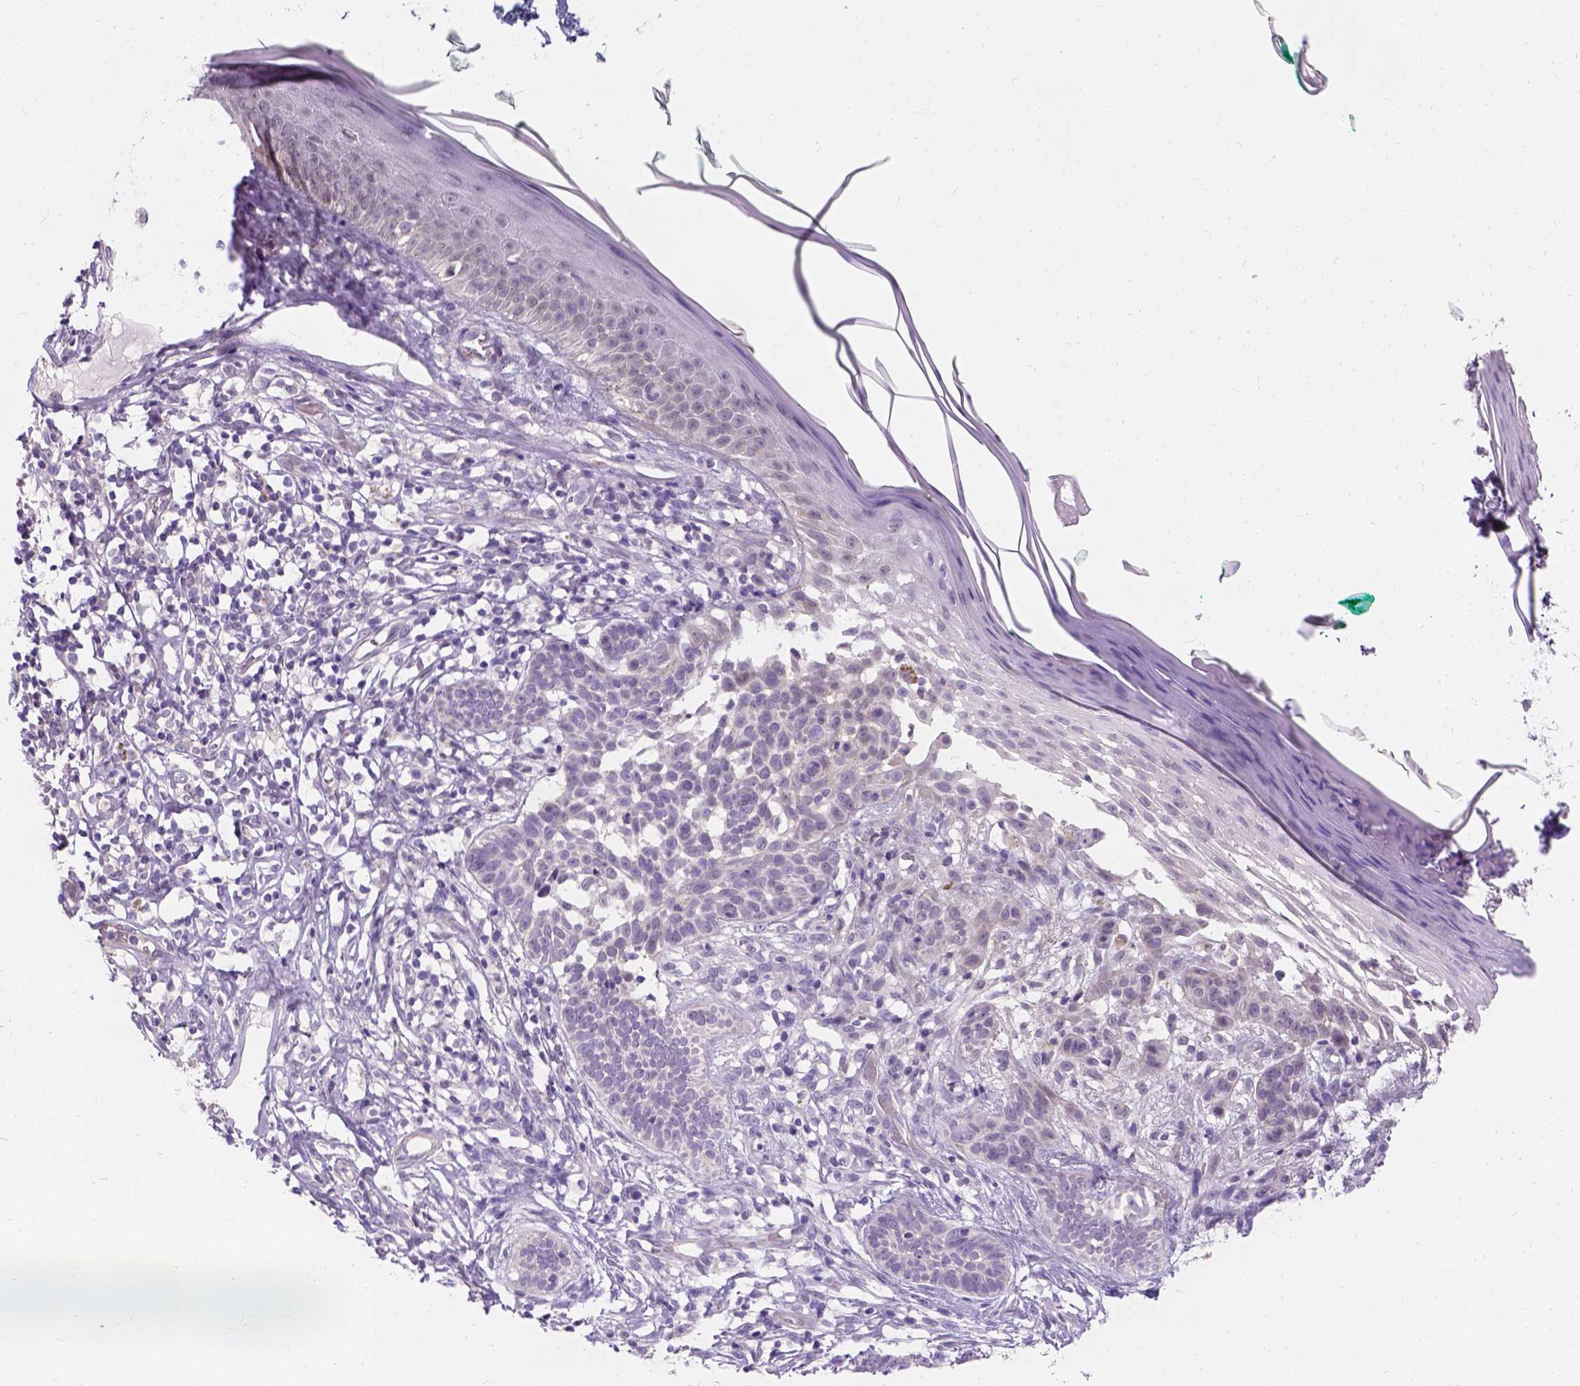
{"staining": {"intensity": "negative", "quantity": "none", "location": "none"}, "tissue": "skin cancer", "cell_type": "Tumor cells", "image_type": "cancer", "snomed": [{"axis": "morphology", "description": "Basal cell carcinoma"}, {"axis": "topography", "description": "Skin"}], "caption": "The immunohistochemistry histopathology image has no significant expression in tumor cells of skin basal cell carcinoma tissue.", "gene": "C20orf144", "patient": {"sex": "male", "age": 85}}